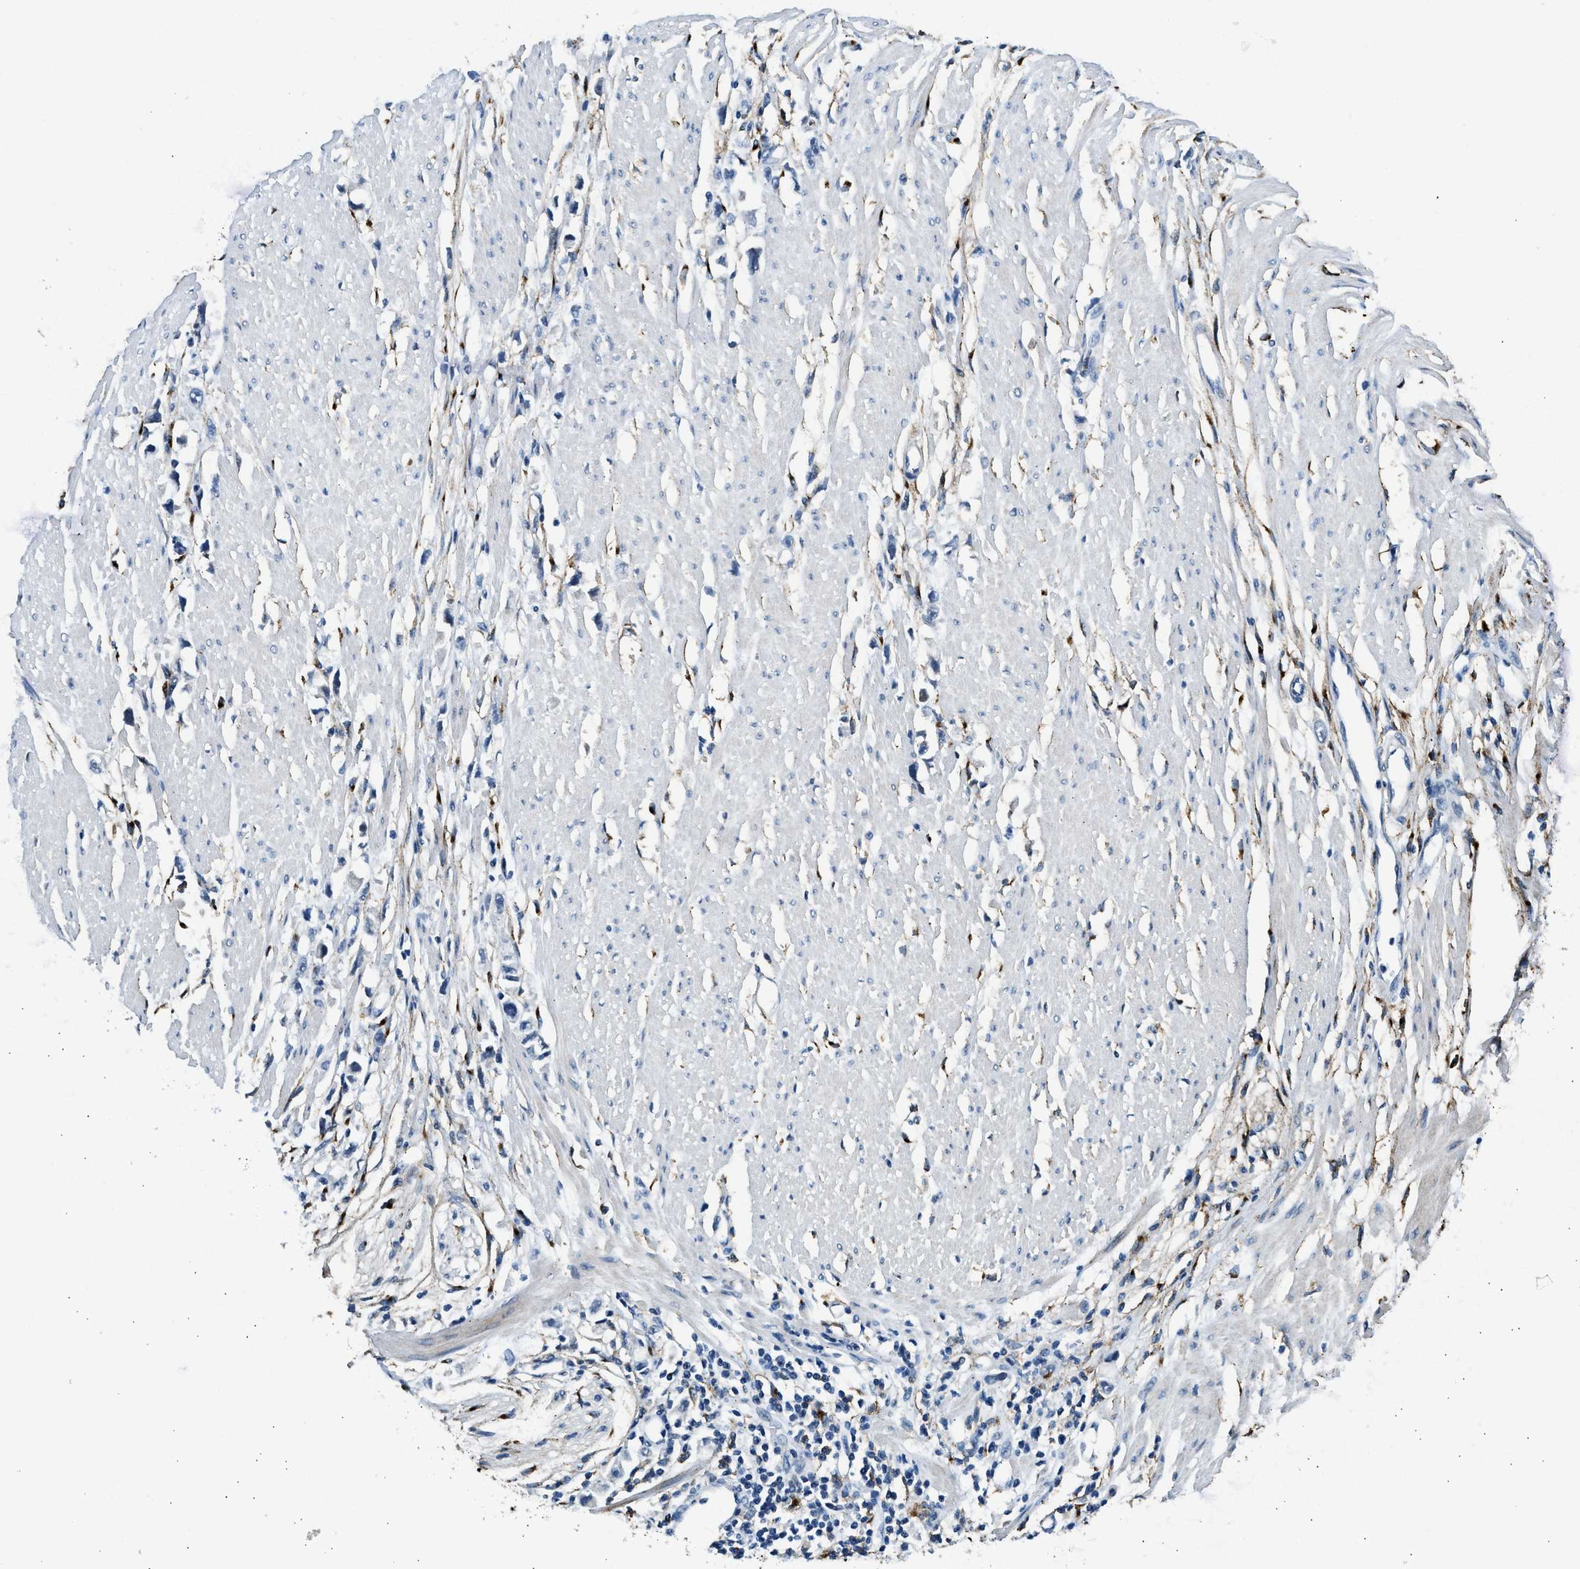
{"staining": {"intensity": "negative", "quantity": "none", "location": "none"}, "tissue": "stomach cancer", "cell_type": "Tumor cells", "image_type": "cancer", "snomed": [{"axis": "morphology", "description": "Adenocarcinoma, NOS"}, {"axis": "topography", "description": "Stomach"}], "caption": "High power microscopy histopathology image of an IHC micrograph of stomach adenocarcinoma, revealing no significant staining in tumor cells.", "gene": "LRP1", "patient": {"sex": "female", "age": 59}}